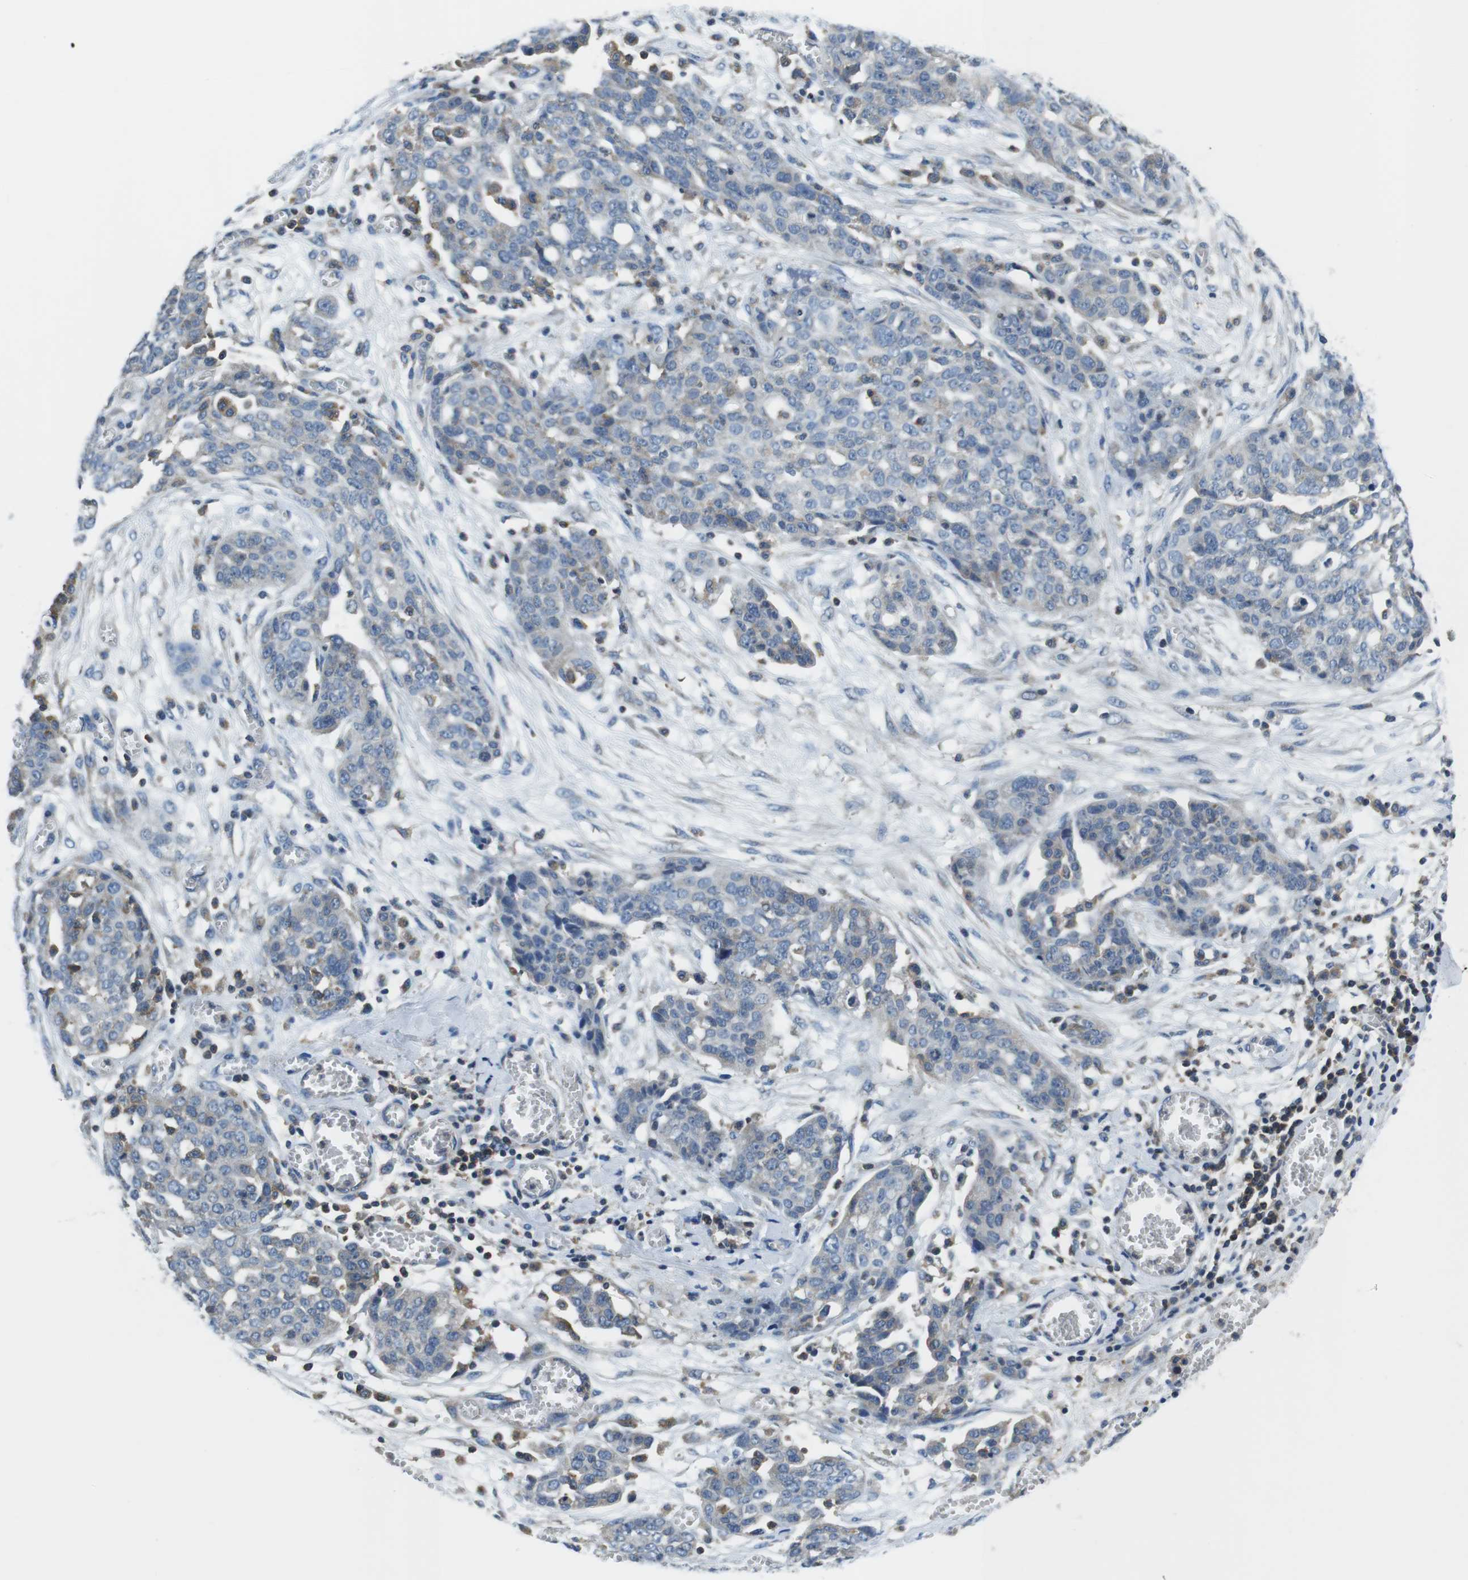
{"staining": {"intensity": "negative", "quantity": "none", "location": "none"}, "tissue": "ovarian cancer", "cell_type": "Tumor cells", "image_type": "cancer", "snomed": [{"axis": "morphology", "description": "Cystadenocarcinoma, serous, NOS"}, {"axis": "topography", "description": "Soft tissue"}, {"axis": "topography", "description": "Ovary"}], "caption": "Immunohistochemistry (IHC) image of human ovarian serous cystadenocarcinoma stained for a protein (brown), which reveals no expression in tumor cells. The staining was performed using DAB to visualize the protein expression in brown, while the nuclei were stained in blue with hematoxylin (Magnification: 20x).", "gene": "PIK3CD", "patient": {"sex": "female", "age": 57}}